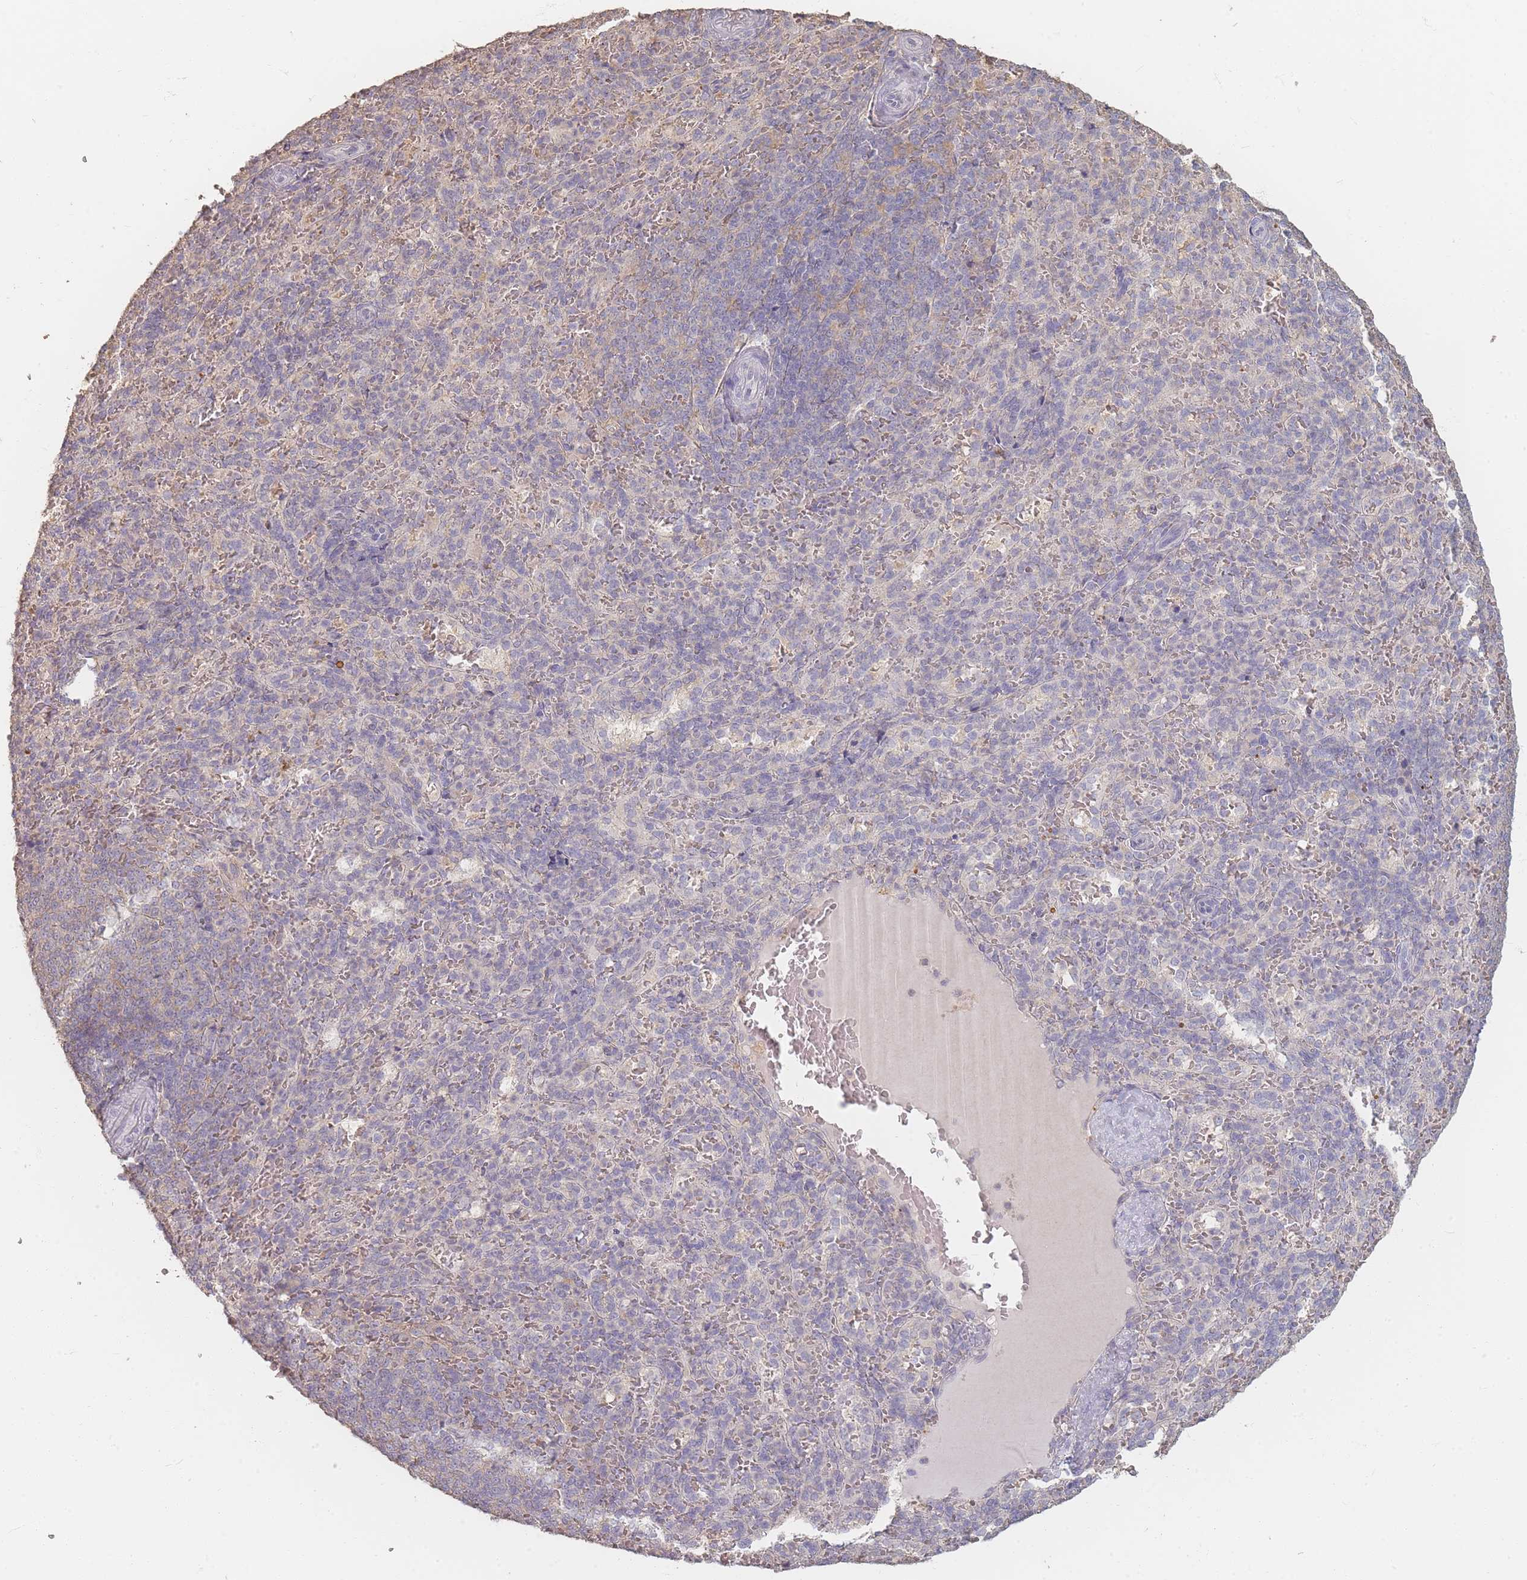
{"staining": {"intensity": "negative", "quantity": "none", "location": "none"}, "tissue": "spleen", "cell_type": "Cells in red pulp", "image_type": "normal", "snomed": [{"axis": "morphology", "description": "Normal tissue, NOS"}, {"axis": "topography", "description": "Spleen"}], "caption": "Benign spleen was stained to show a protein in brown. There is no significant expression in cells in red pulp. The staining was performed using DAB to visualize the protein expression in brown, while the nuclei were stained in blue with hematoxylin (Magnification: 20x).", "gene": "RFTN1", "patient": {"sex": "female", "age": 21}}